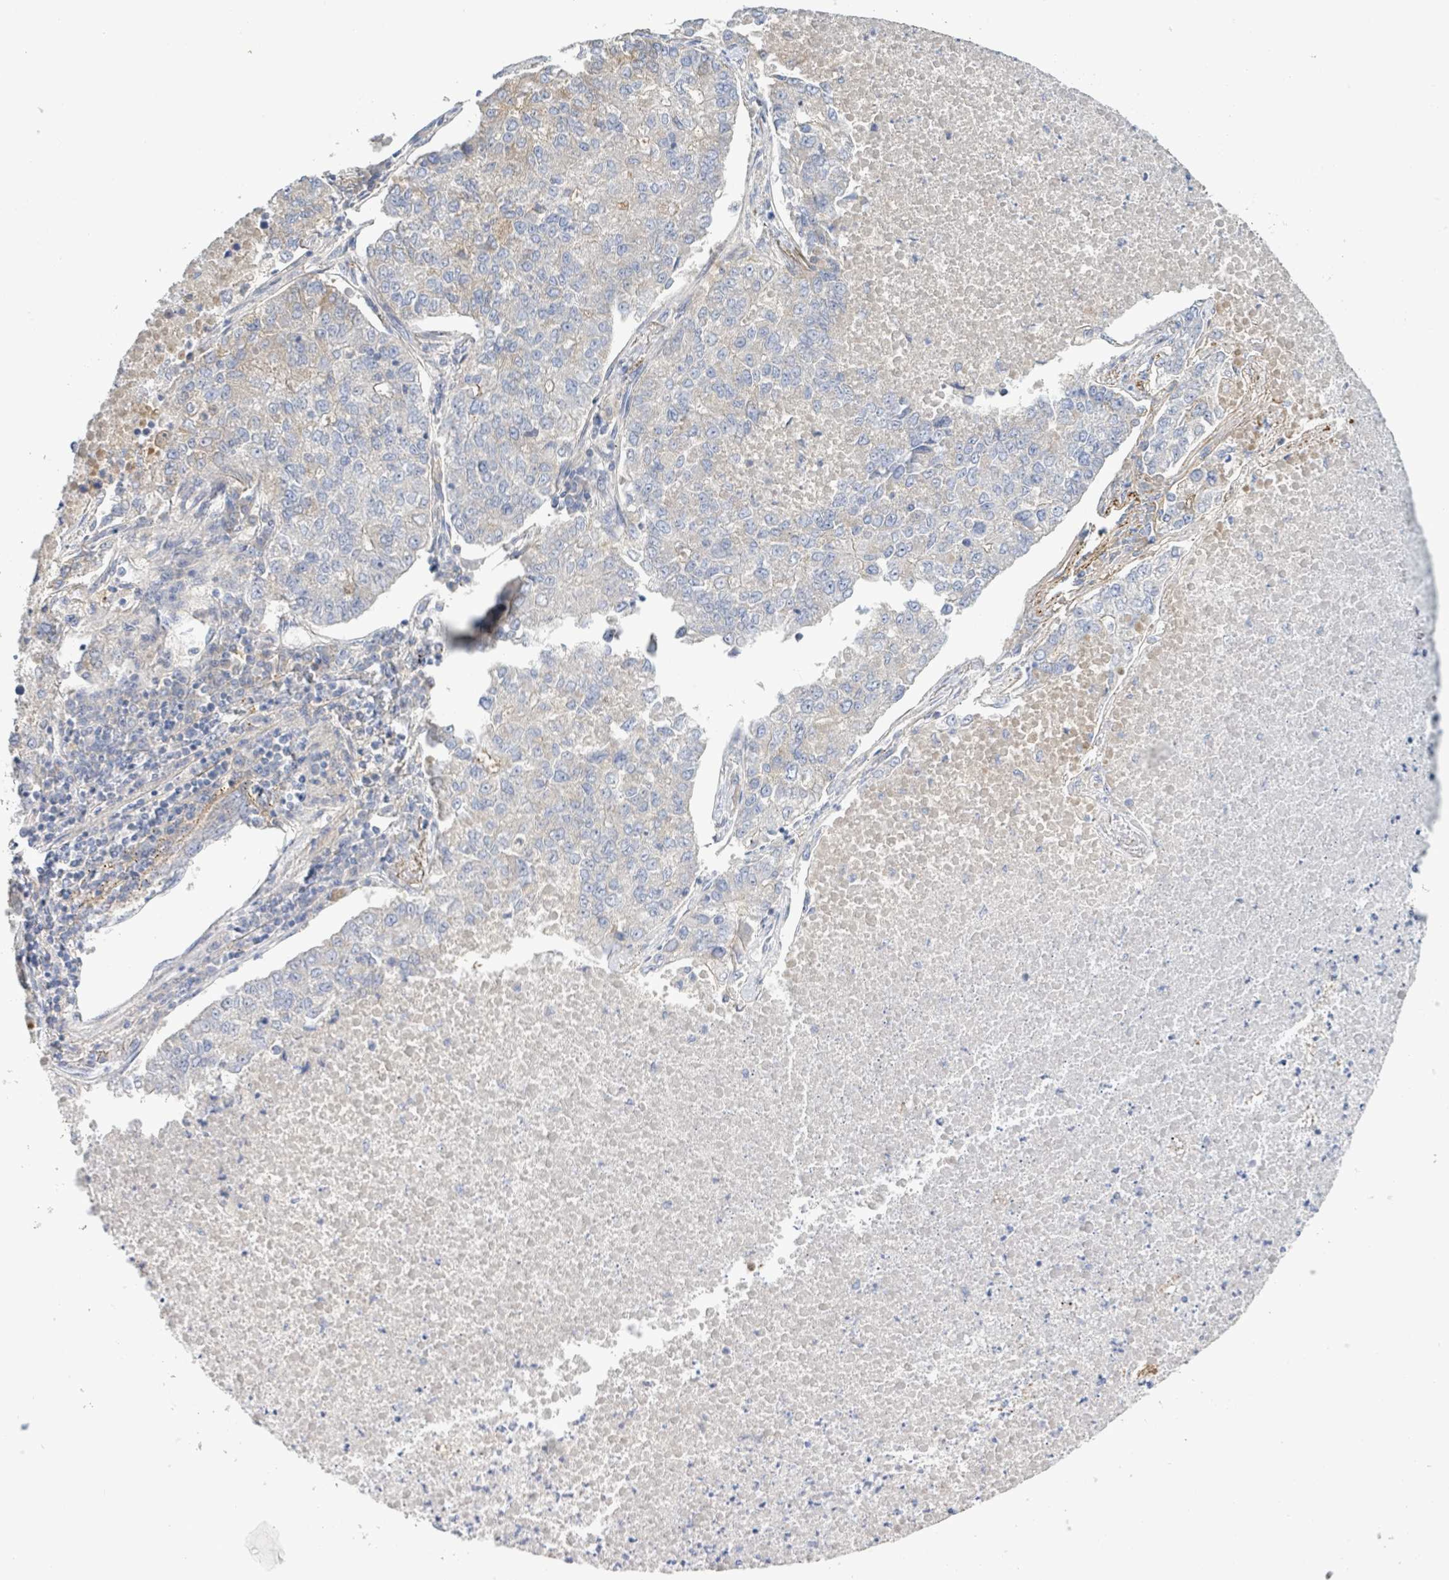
{"staining": {"intensity": "weak", "quantity": "<25%", "location": "cytoplasmic/membranous"}, "tissue": "lung cancer", "cell_type": "Tumor cells", "image_type": "cancer", "snomed": [{"axis": "morphology", "description": "Adenocarcinoma, NOS"}, {"axis": "topography", "description": "Lung"}], "caption": "Human lung adenocarcinoma stained for a protein using IHC reveals no positivity in tumor cells.", "gene": "ALG12", "patient": {"sex": "male", "age": 49}}